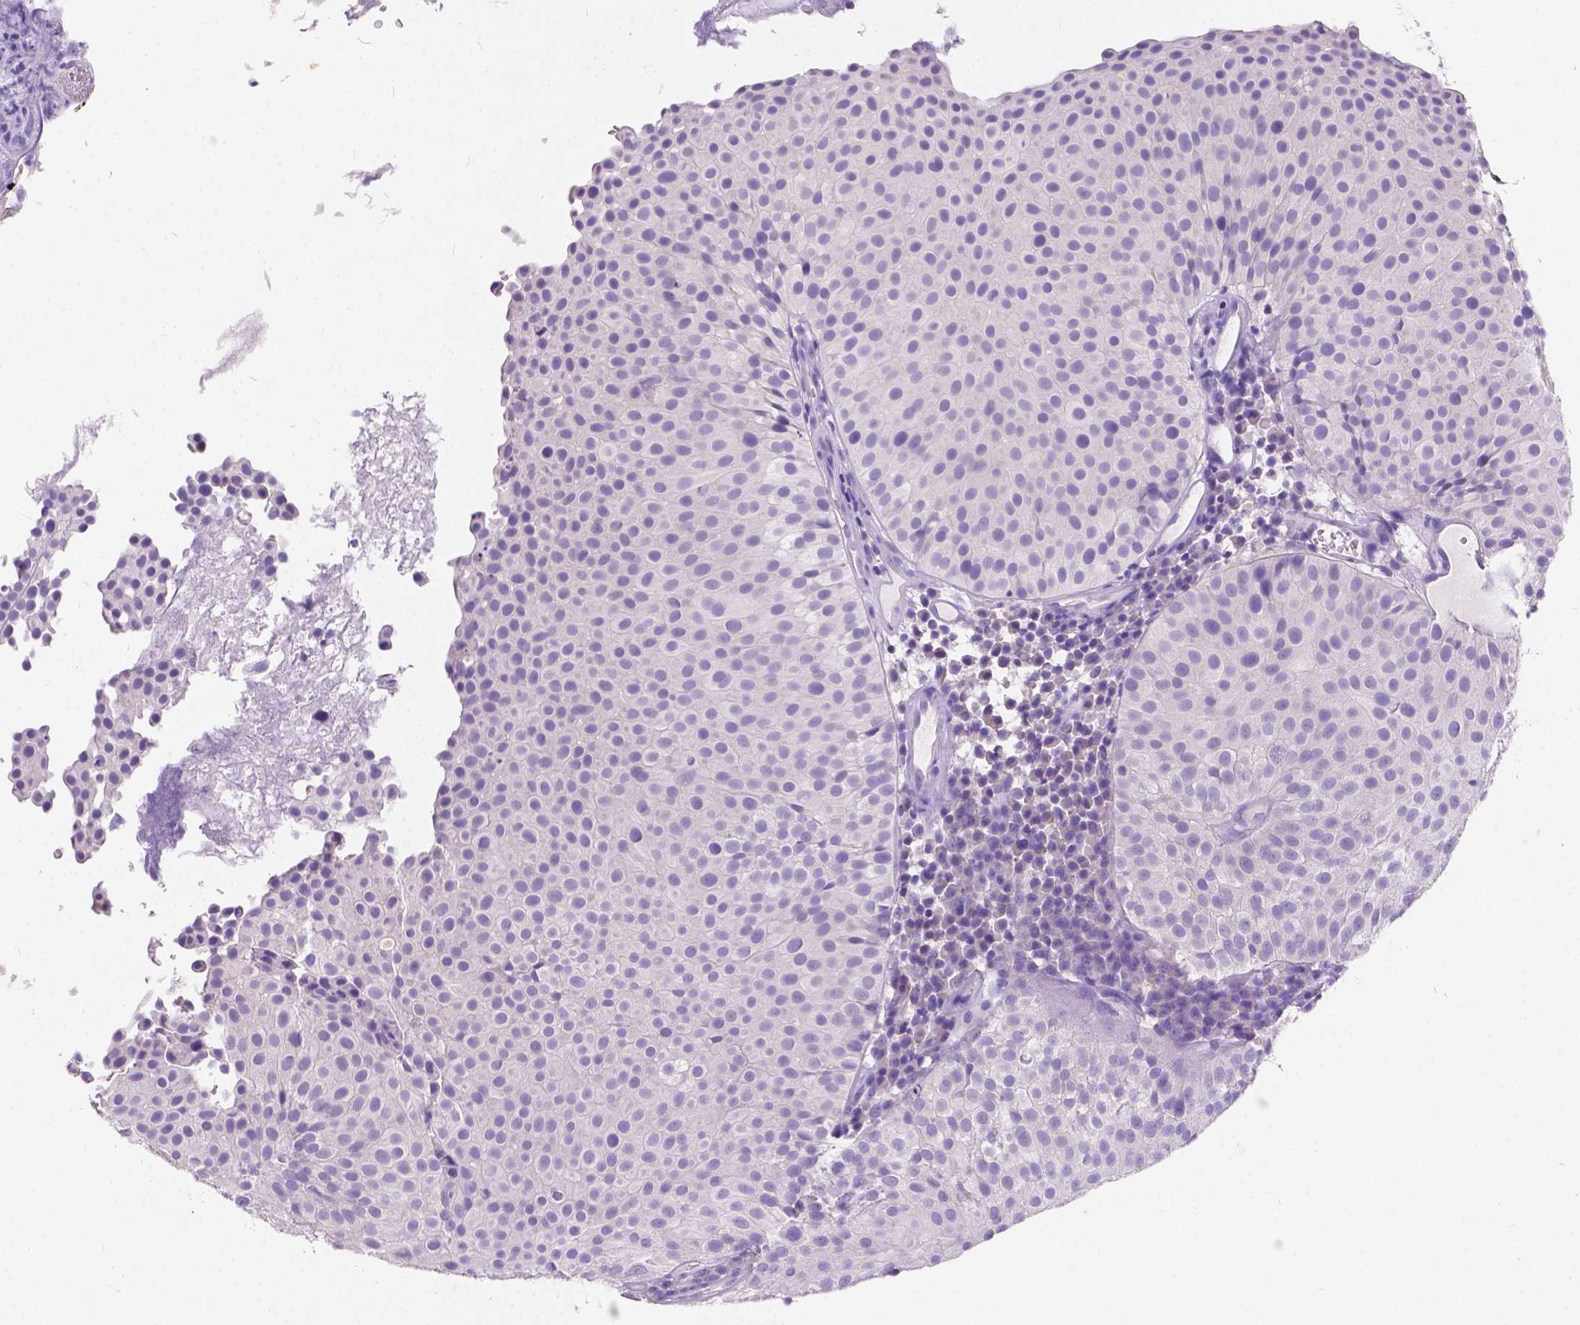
{"staining": {"intensity": "negative", "quantity": "none", "location": "none"}, "tissue": "urothelial cancer", "cell_type": "Tumor cells", "image_type": "cancer", "snomed": [{"axis": "morphology", "description": "Urothelial carcinoma, Low grade"}, {"axis": "topography", "description": "Urinary bladder"}], "caption": "IHC of human low-grade urothelial carcinoma demonstrates no staining in tumor cells.", "gene": "PEX11G", "patient": {"sex": "female", "age": 87}}